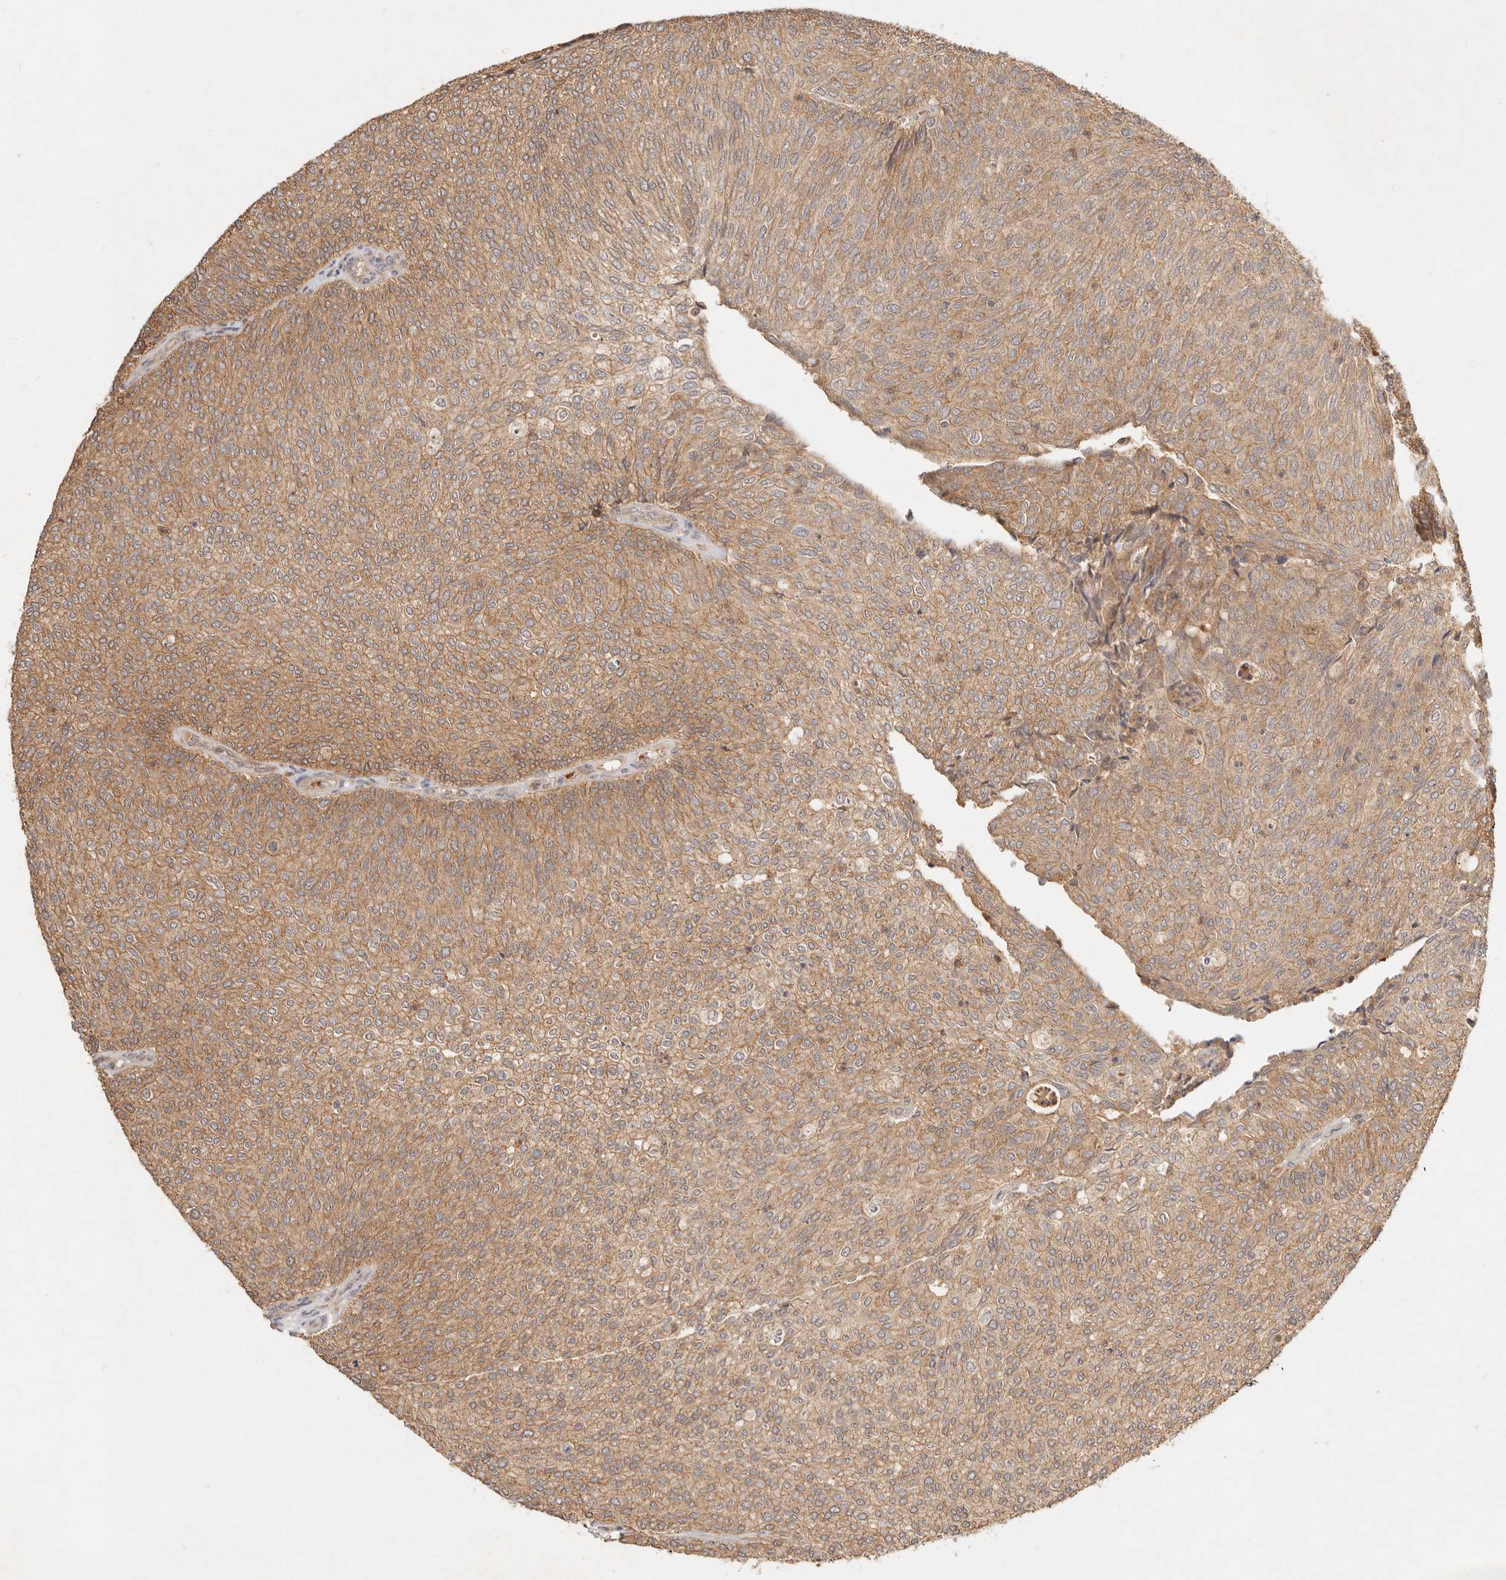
{"staining": {"intensity": "moderate", "quantity": ">75%", "location": "cytoplasmic/membranous"}, "tissue": "urothelial cancer", "cell_type": "Tumor cells", "image_type": "cancer", "snomed": [{"axis": "morphology", "description": "Urothelial carcinoma, Low grade"}, {"axis": "topography", "description": "Urinary bladder"}], "caption": "High-power microscopy captured an immunohistochemistry (IHC) image of low-grade urothelial carcinoma, revealing moderate cytoplasmic/membranous expression in approximately >75% of tumor cells.", "gene": "FREM2", "patient": {"sex": "female", "age": 79}}